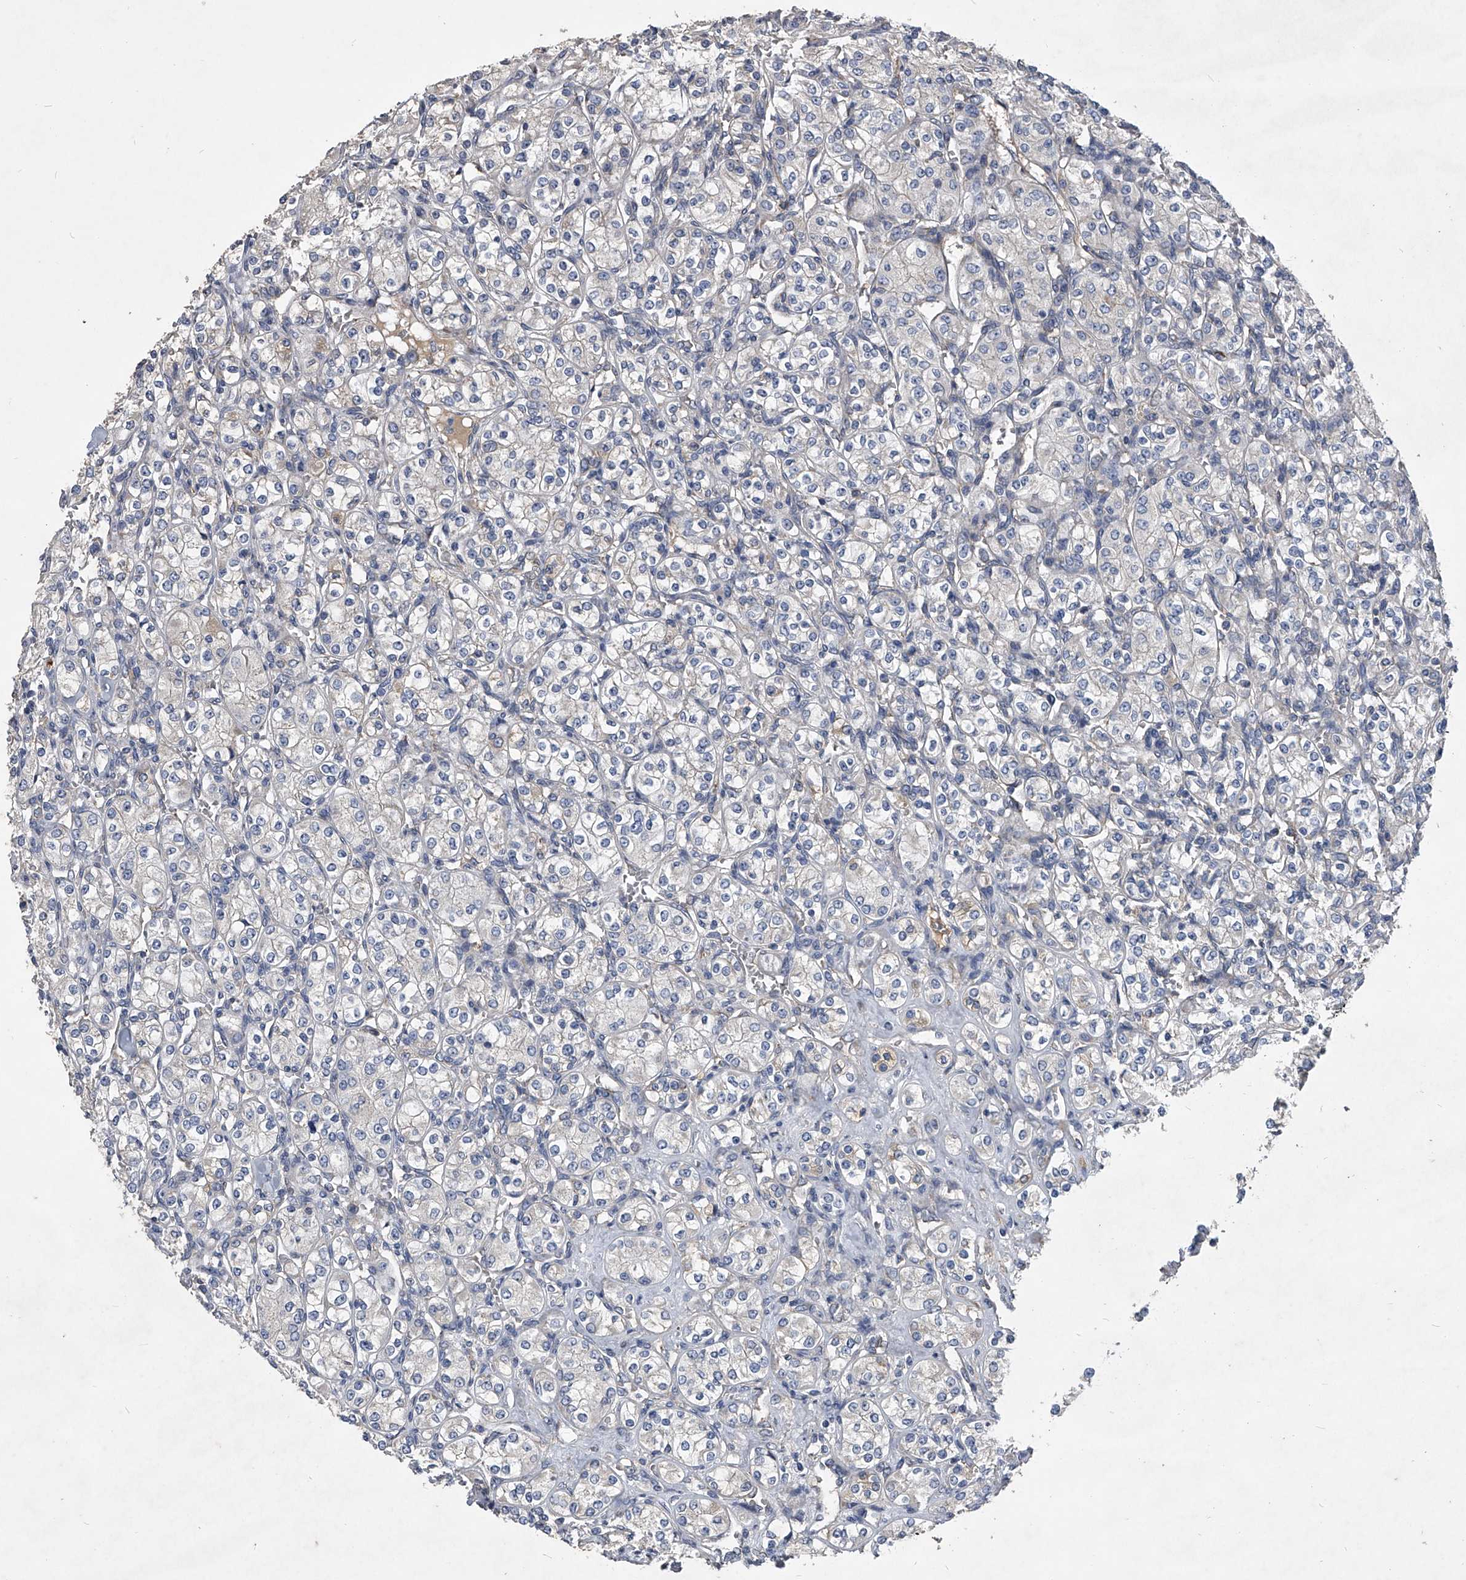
{"staining": {"intensity": "negative", "quantity": "none", "location": "none"}, "tissue": "renal cancer", "cell_type": "Tumor cells", "image_type": "cancer", "snomed": [{"axis": "morphology", "description": "Adenocarcinoma, NOS"}, {"axis": "topography", "description": "Kidney"}], "caption": "Tumor cells show no significant protein expression in adenocarcinoma (renal).", "gene": "CCR4", "patient": {"sex": "male", "age": 77}}